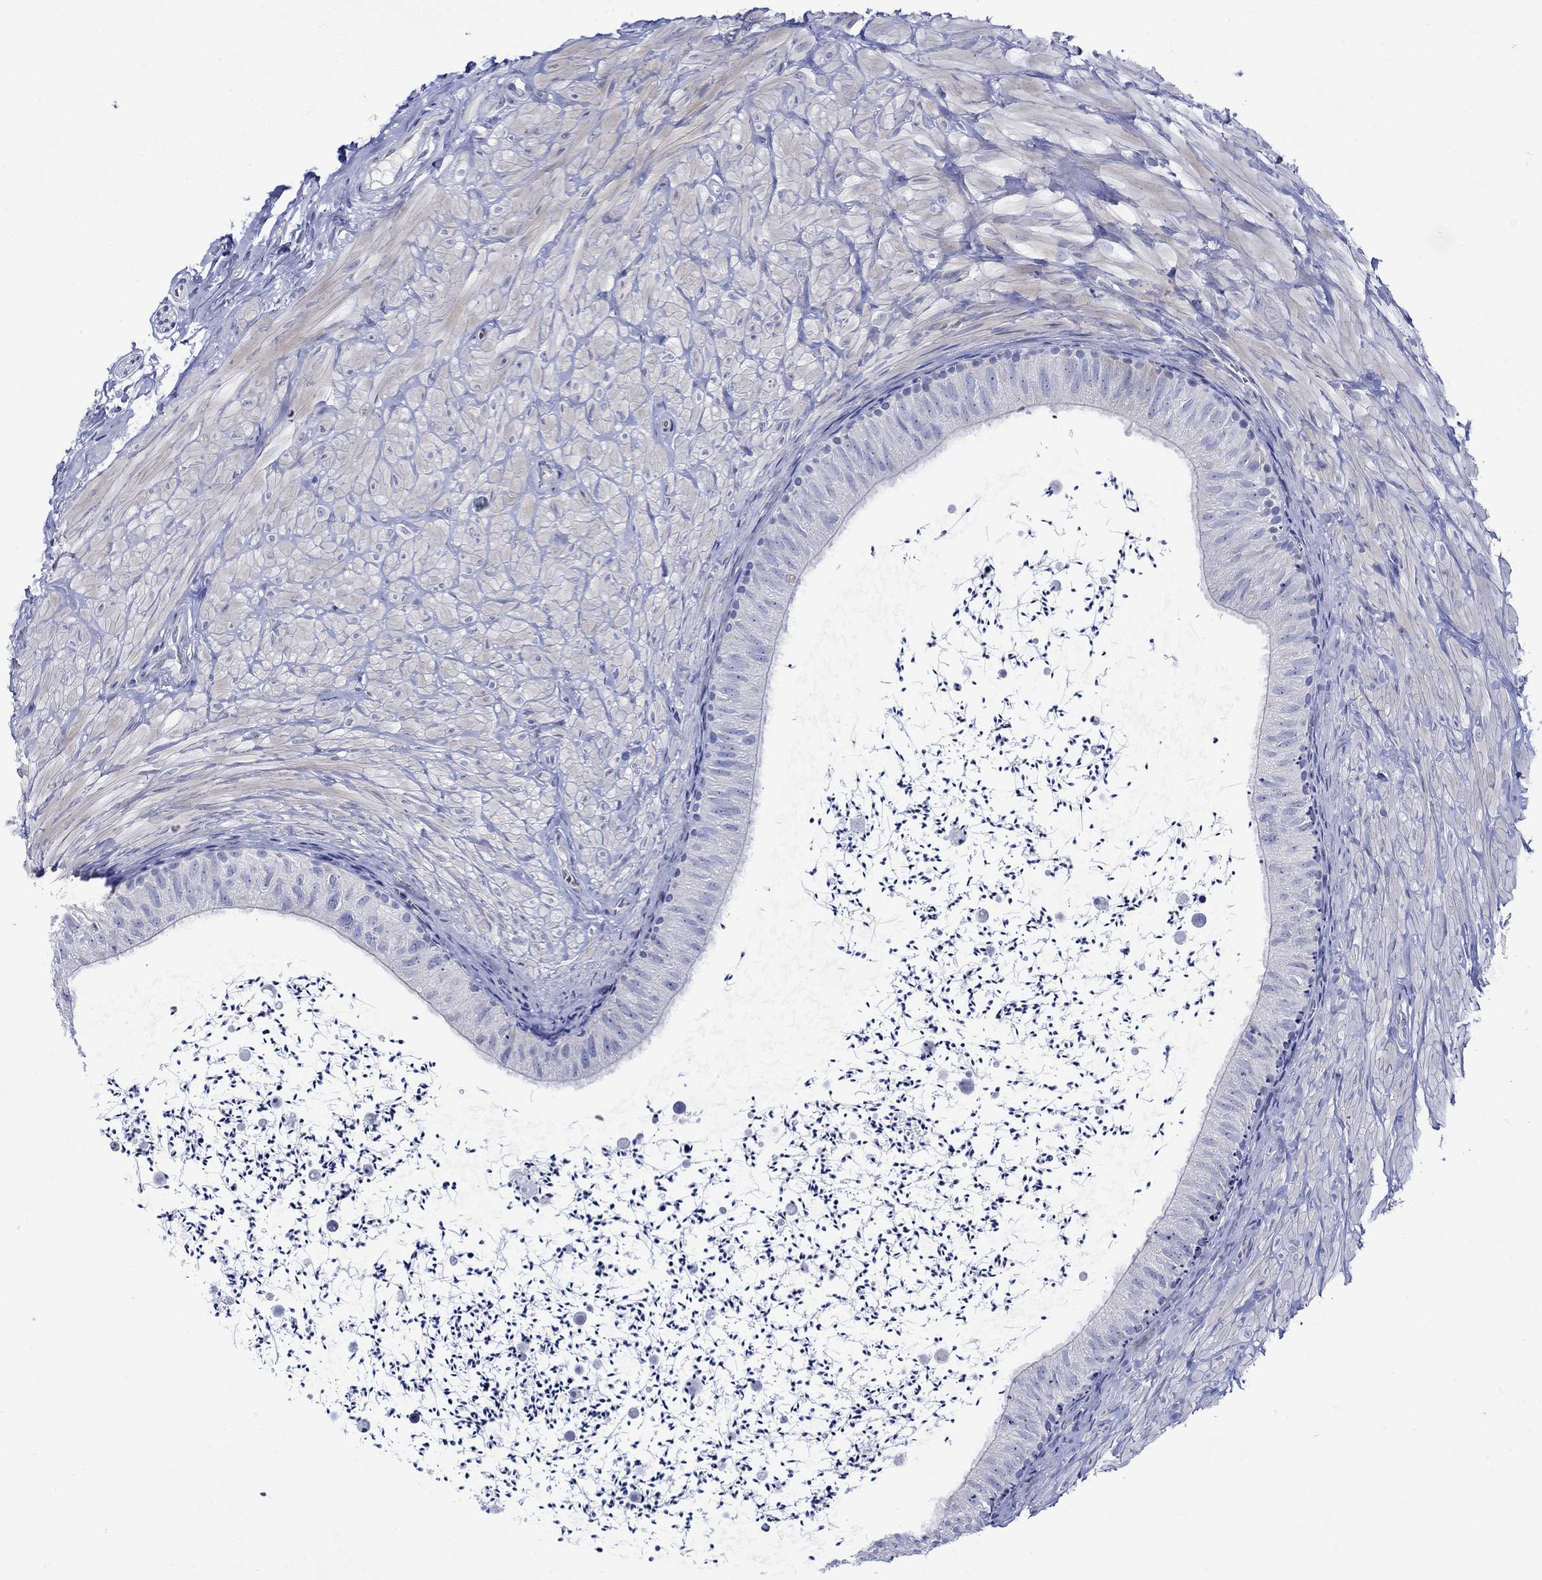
{"staining": {"intensity": "negative", "quantity": "none", "location": "none"}, "tissue": "epididymis", "cell_type": "Glandular cells", "image_type": "normal", "snomed": [{"axis": "morphology", "description": "Normal tissue, NOS"}, {"axis": "topography", "description": "Epididymis"}], "caption": "An image of human epididymis is negative for staining in glandular cells. (IHC, brightfield microscopy, high magnification).", "gene": "NRIP3", "patient": {"sex": "male", "age": 32}}